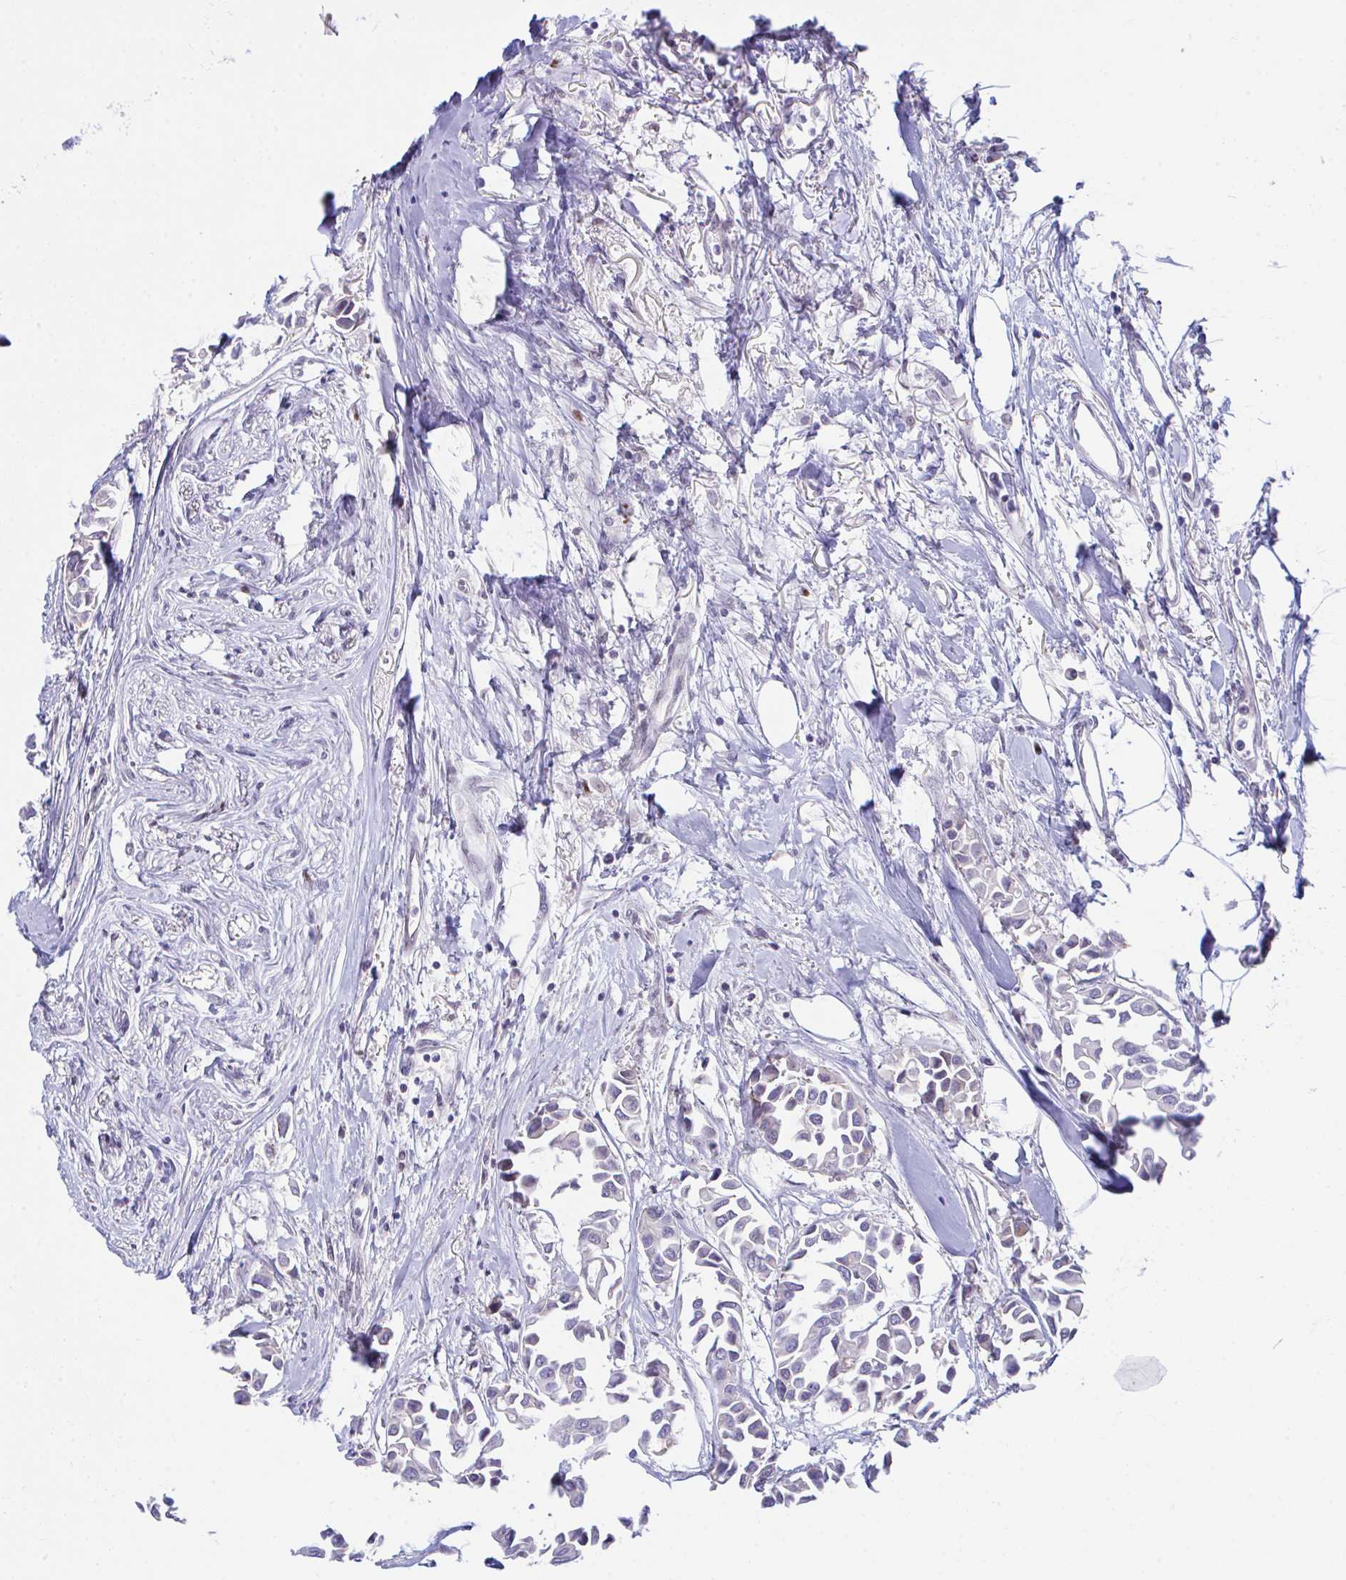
{"staining": {"intensity": "negative", "quantity": "none", "location": "none"}, "tissue": "breast cancer", "cell_type": "Tumor cells", "image_type": "cancer", "snomed": [{"axis": "morphology", "description": "Duct carcinoma"}, {"axis": "topography", "description": "Breast"}], "caption": "An image of breast cancer stained for a protein exhibits no brown staining in tumor cells.", "gene": "ZBED3", "patient": {"sex": "female", "age": 54}}